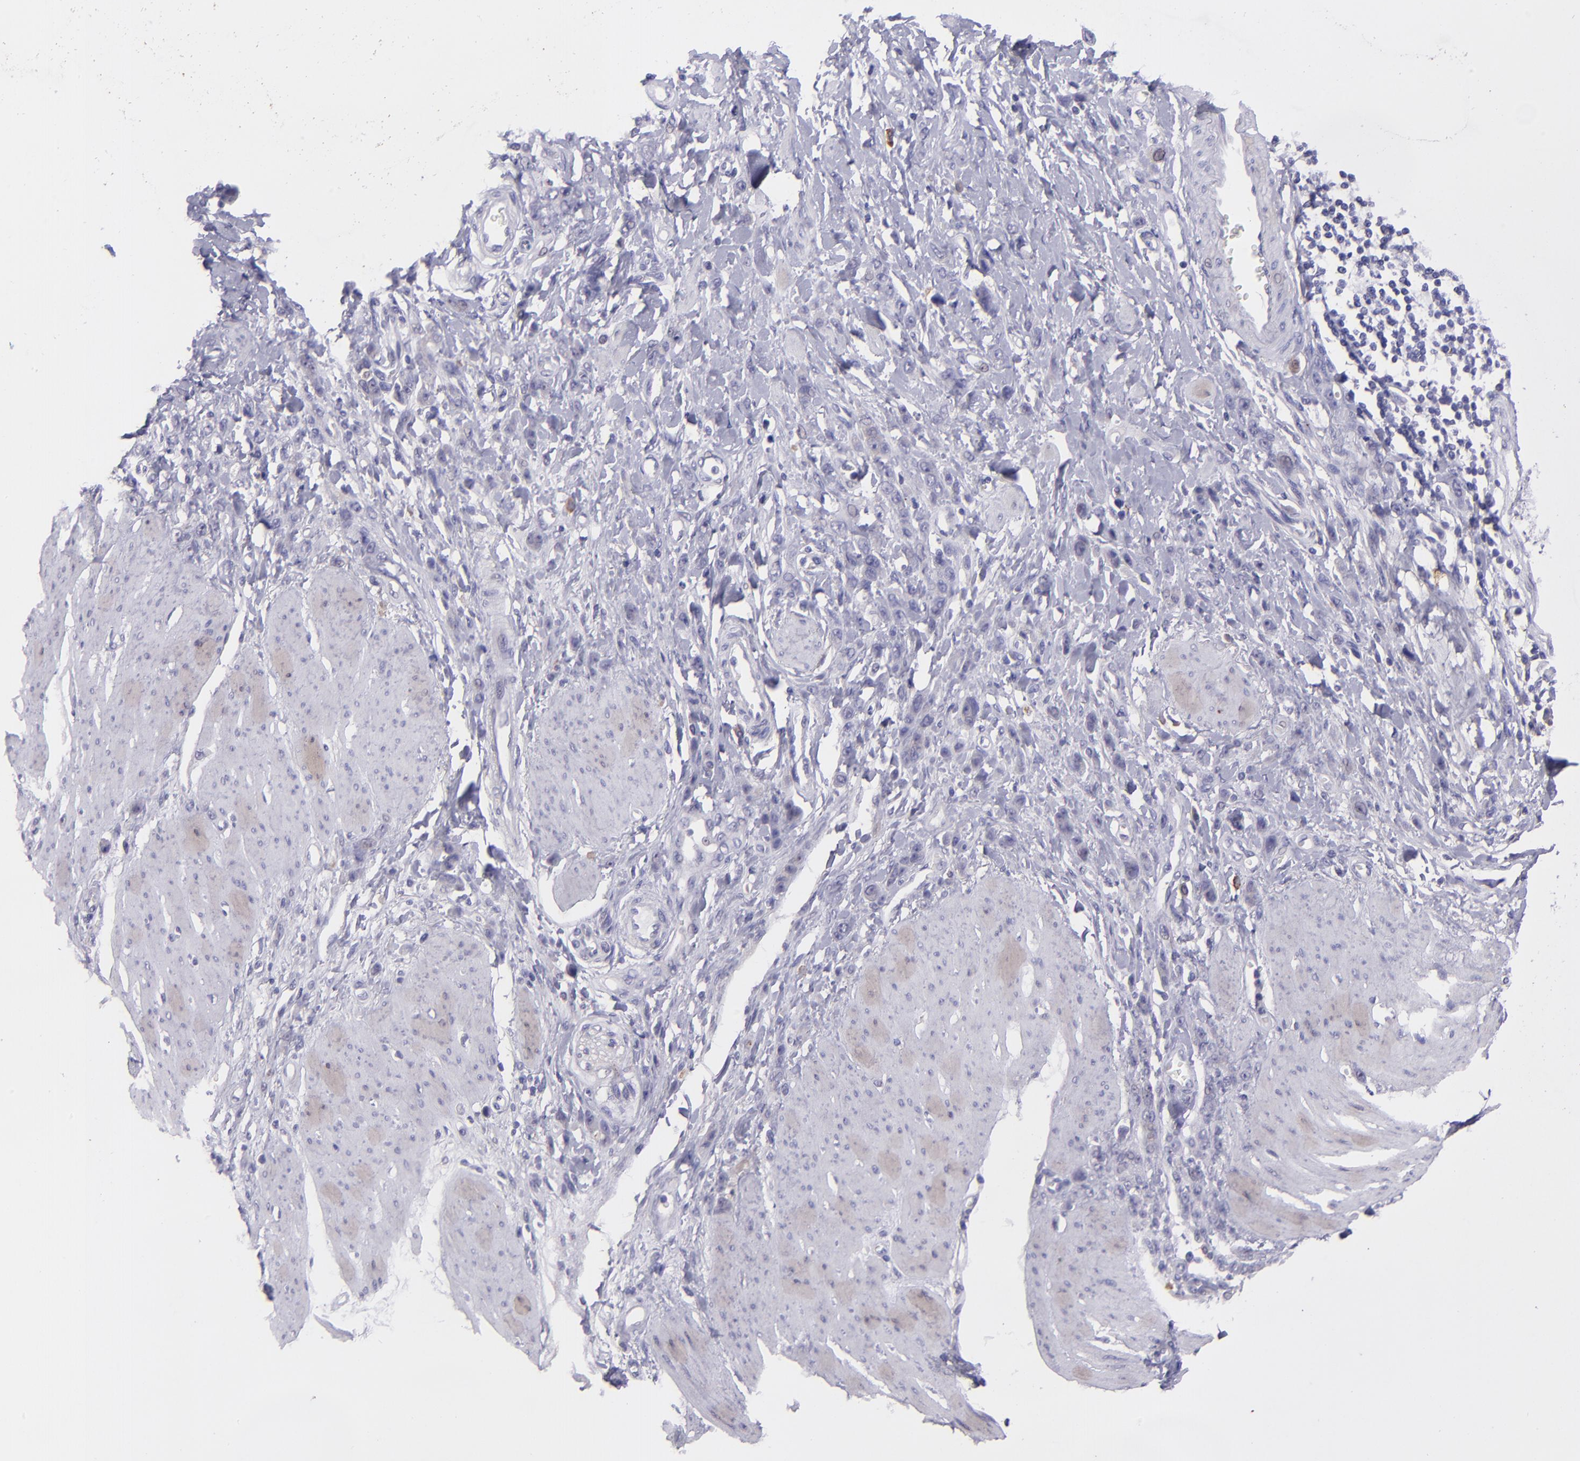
{"staining": {"intensity": "negative", "quantity": "none", "location": "none"}, "tissue": "stomach cancer", "cell_type": "Tumor cells", "image_type": "cancer", "snomed": [{"axis": "morphology", "description": "Normal tissue, NOS"}, {"axis": "morphology", "description": "Adenocarcinoma, NOS"}, {"axis": "topography", "description": "Stomach"}], "caption": "An immunohistochemistry (IHC) histopathology image of adenocarcinoma (stomach) is shown. There is no staining in tumor cells of adenocarcinoma (stomach).", "gene": "PAPPA", "patient": {"sex": "male", "age": 82}}